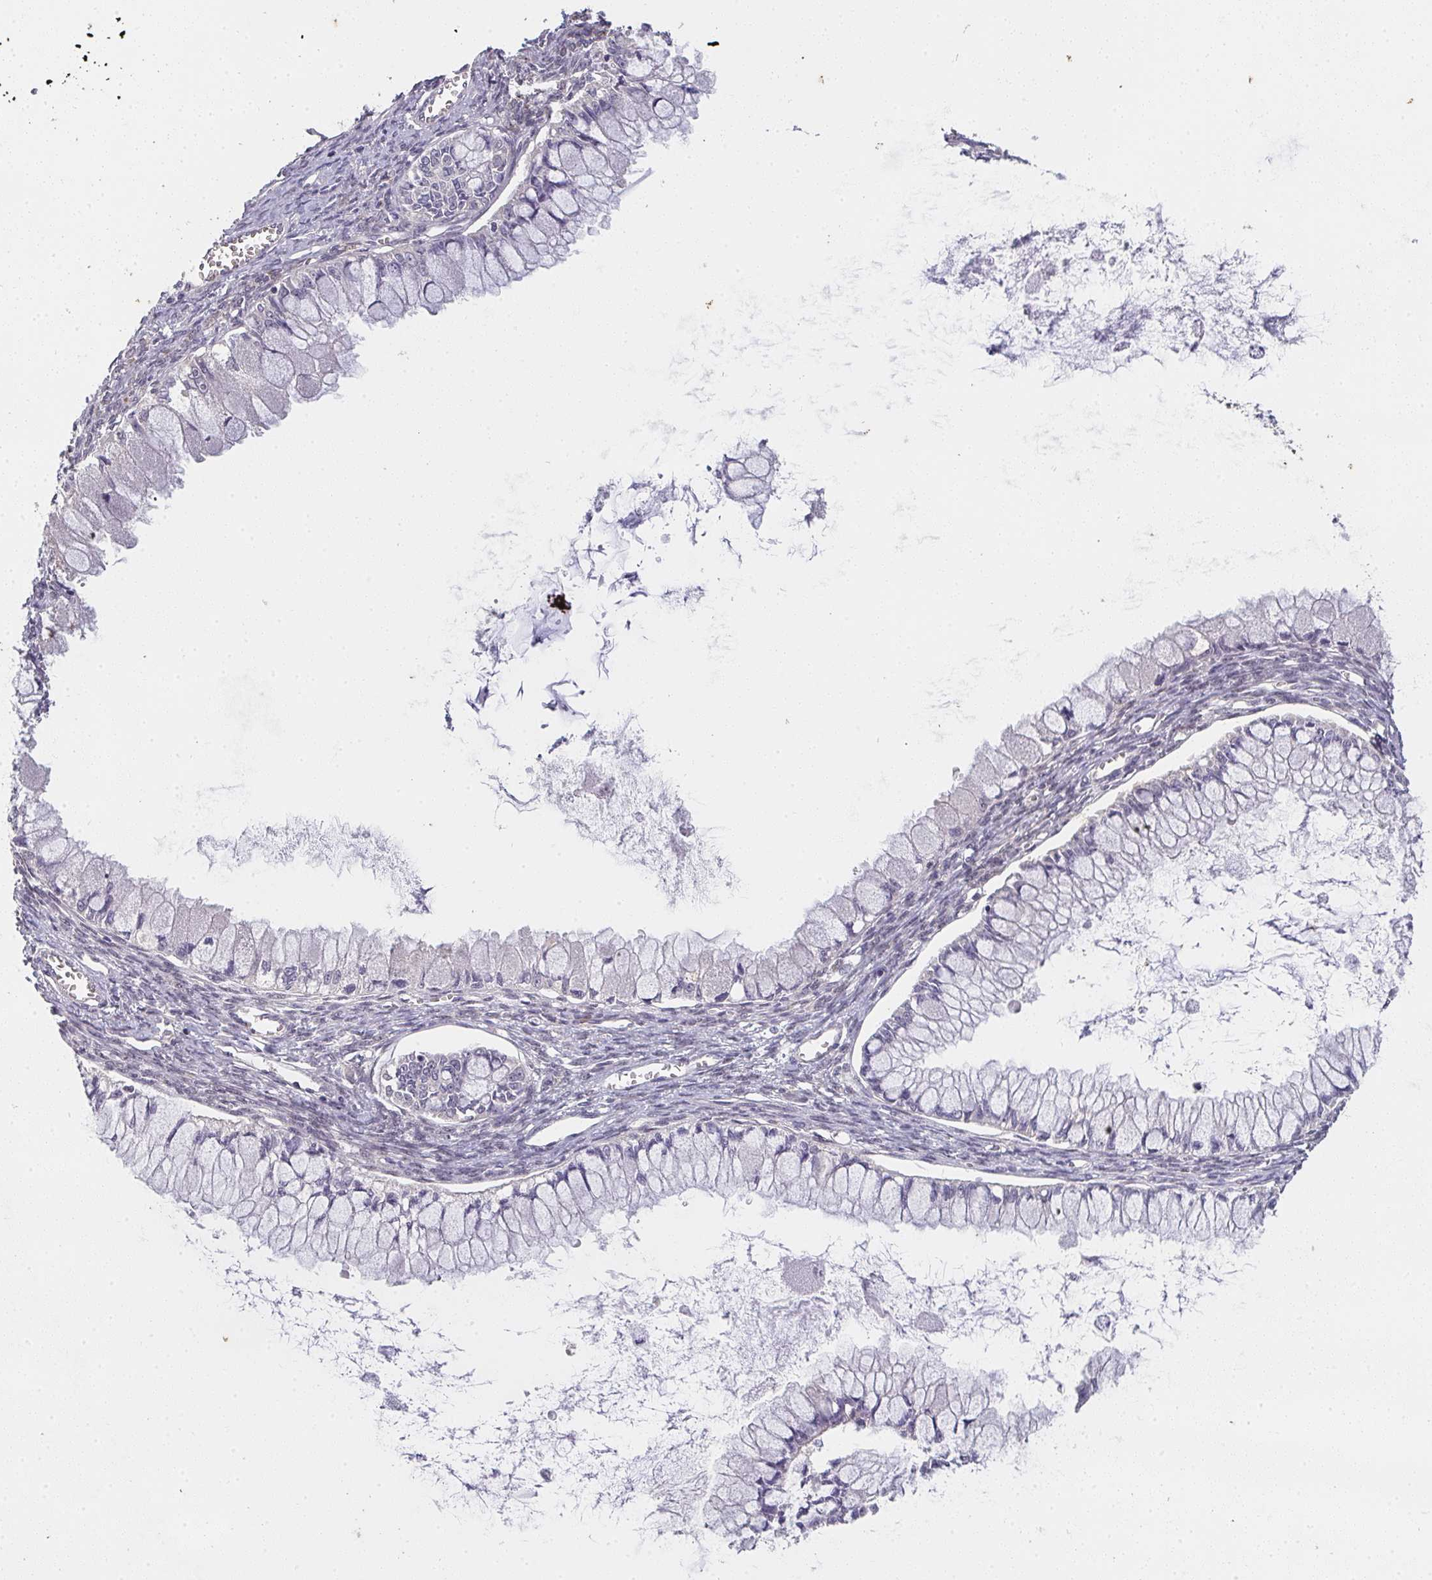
{"staining": {"intensity": "negative", "quantity": "none", "location": "none"}, "tissue": "ovarian cancer", "cell_type": "Tumor cells", "image_type": "cancer", "snomed": [{"axis": "morphology", "description": "Cystadenocarcinoma, mucinous, NOS"}, {"axis": "topography", "description": "Ovary"}], "caption": "IHC micrograph of neoplastic tissue: ovarian mucinous cystadenocarcinoma stained with DAB shows no significant protein positivity in tumor cells.", "gene": "TMEM219", "patient": {"sex": "female", "age": 34}}